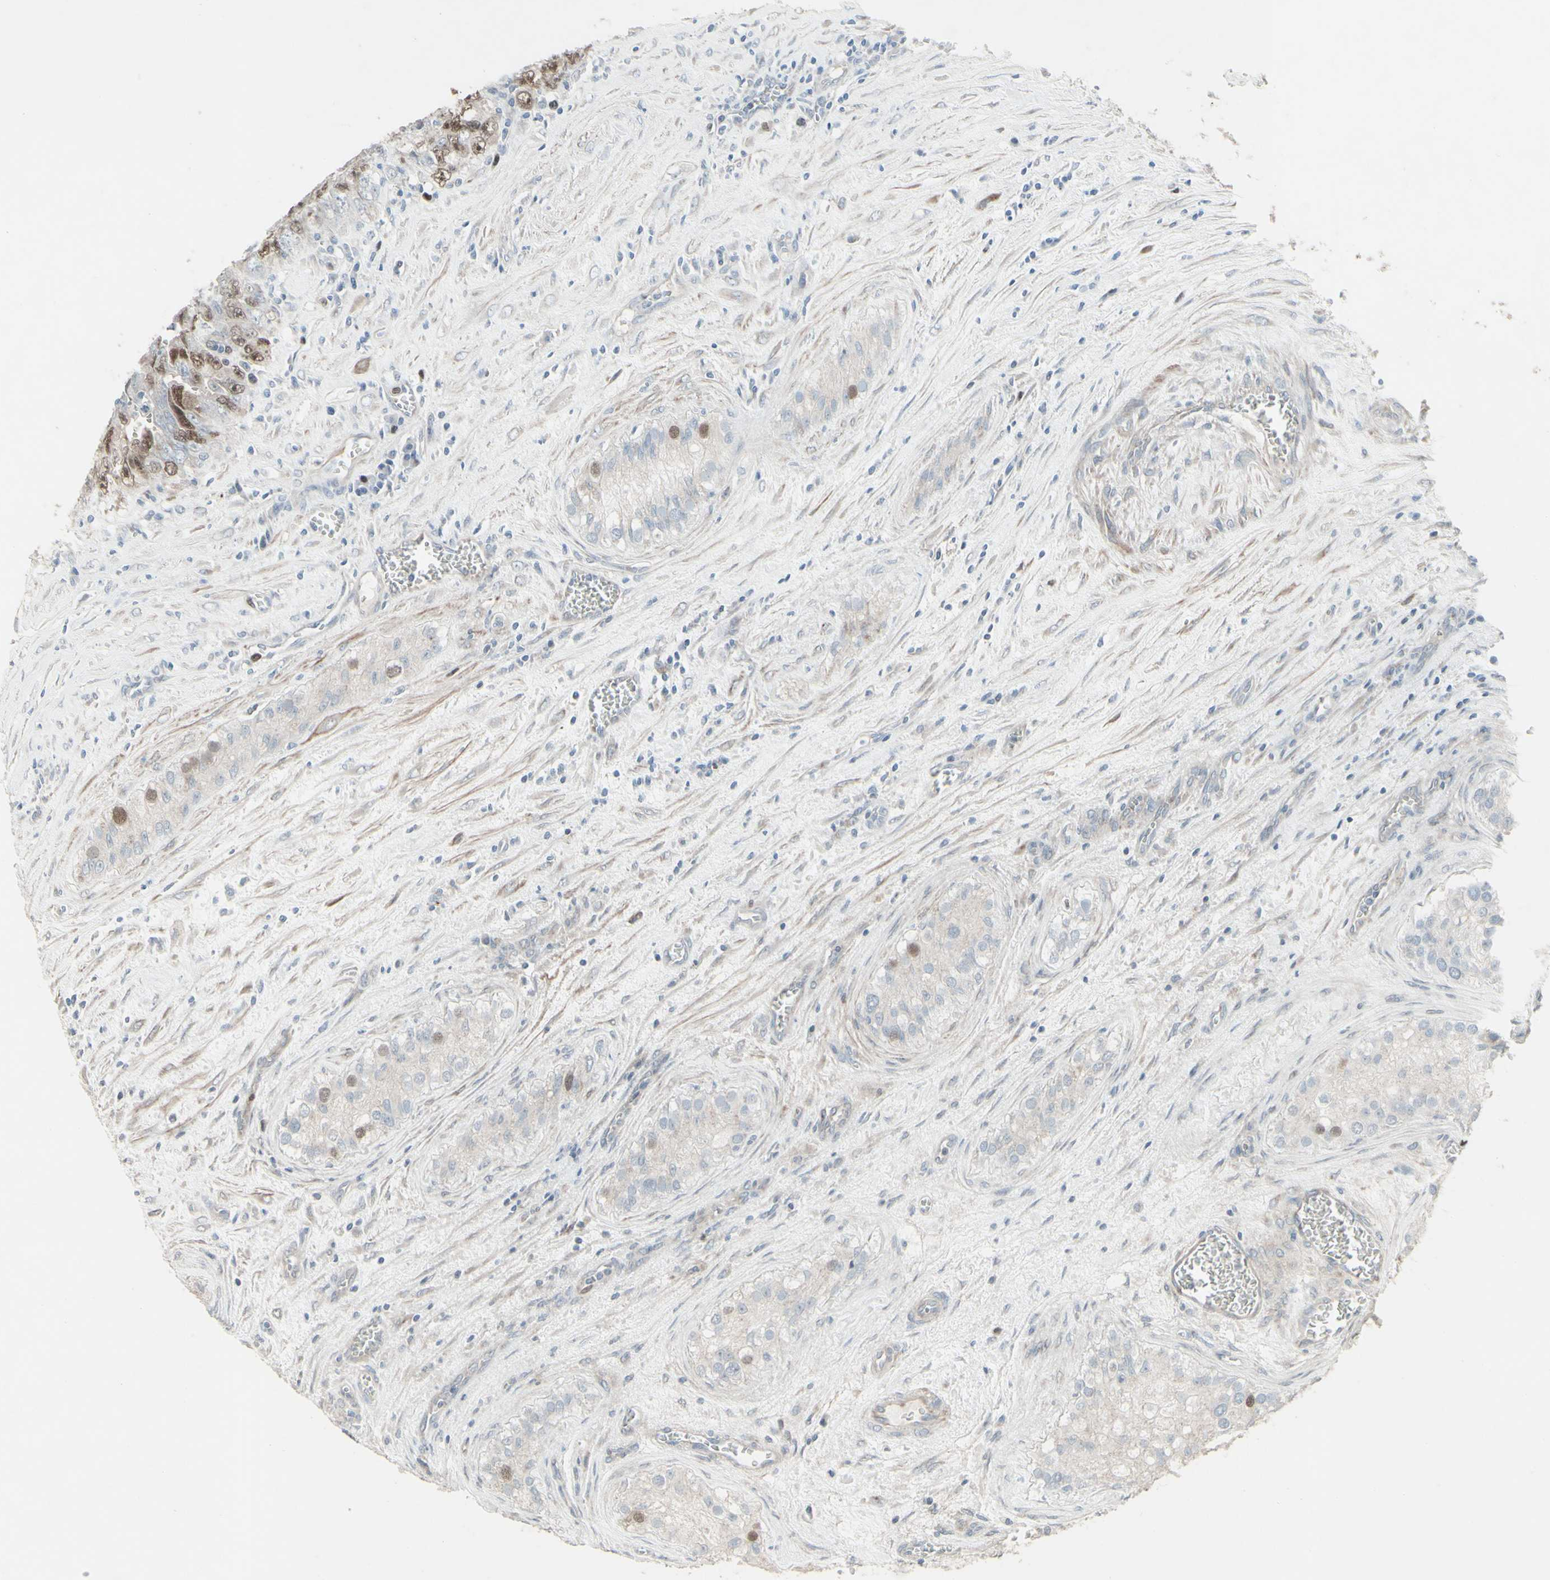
{"staining": {"intensity": "moderate", "quantity": "25%-75%", "location": "nuclear"}, "tissue": "testis cancer", "cell_type": "Tumor cells", "image_type": "cancer", "snomed": [{"axis": "morphology", "description": "Carcinoma, Embryonal, NOS"}, {"axis": "topography", "description": "Testis"}], "caption": "A brown stain labels moderate nuclear staining of a protein in human testis cancer (embryonal carcinoma) tumor cells.", "gene": "GMNN", "patient": {"sex": "male", "age": 28}}